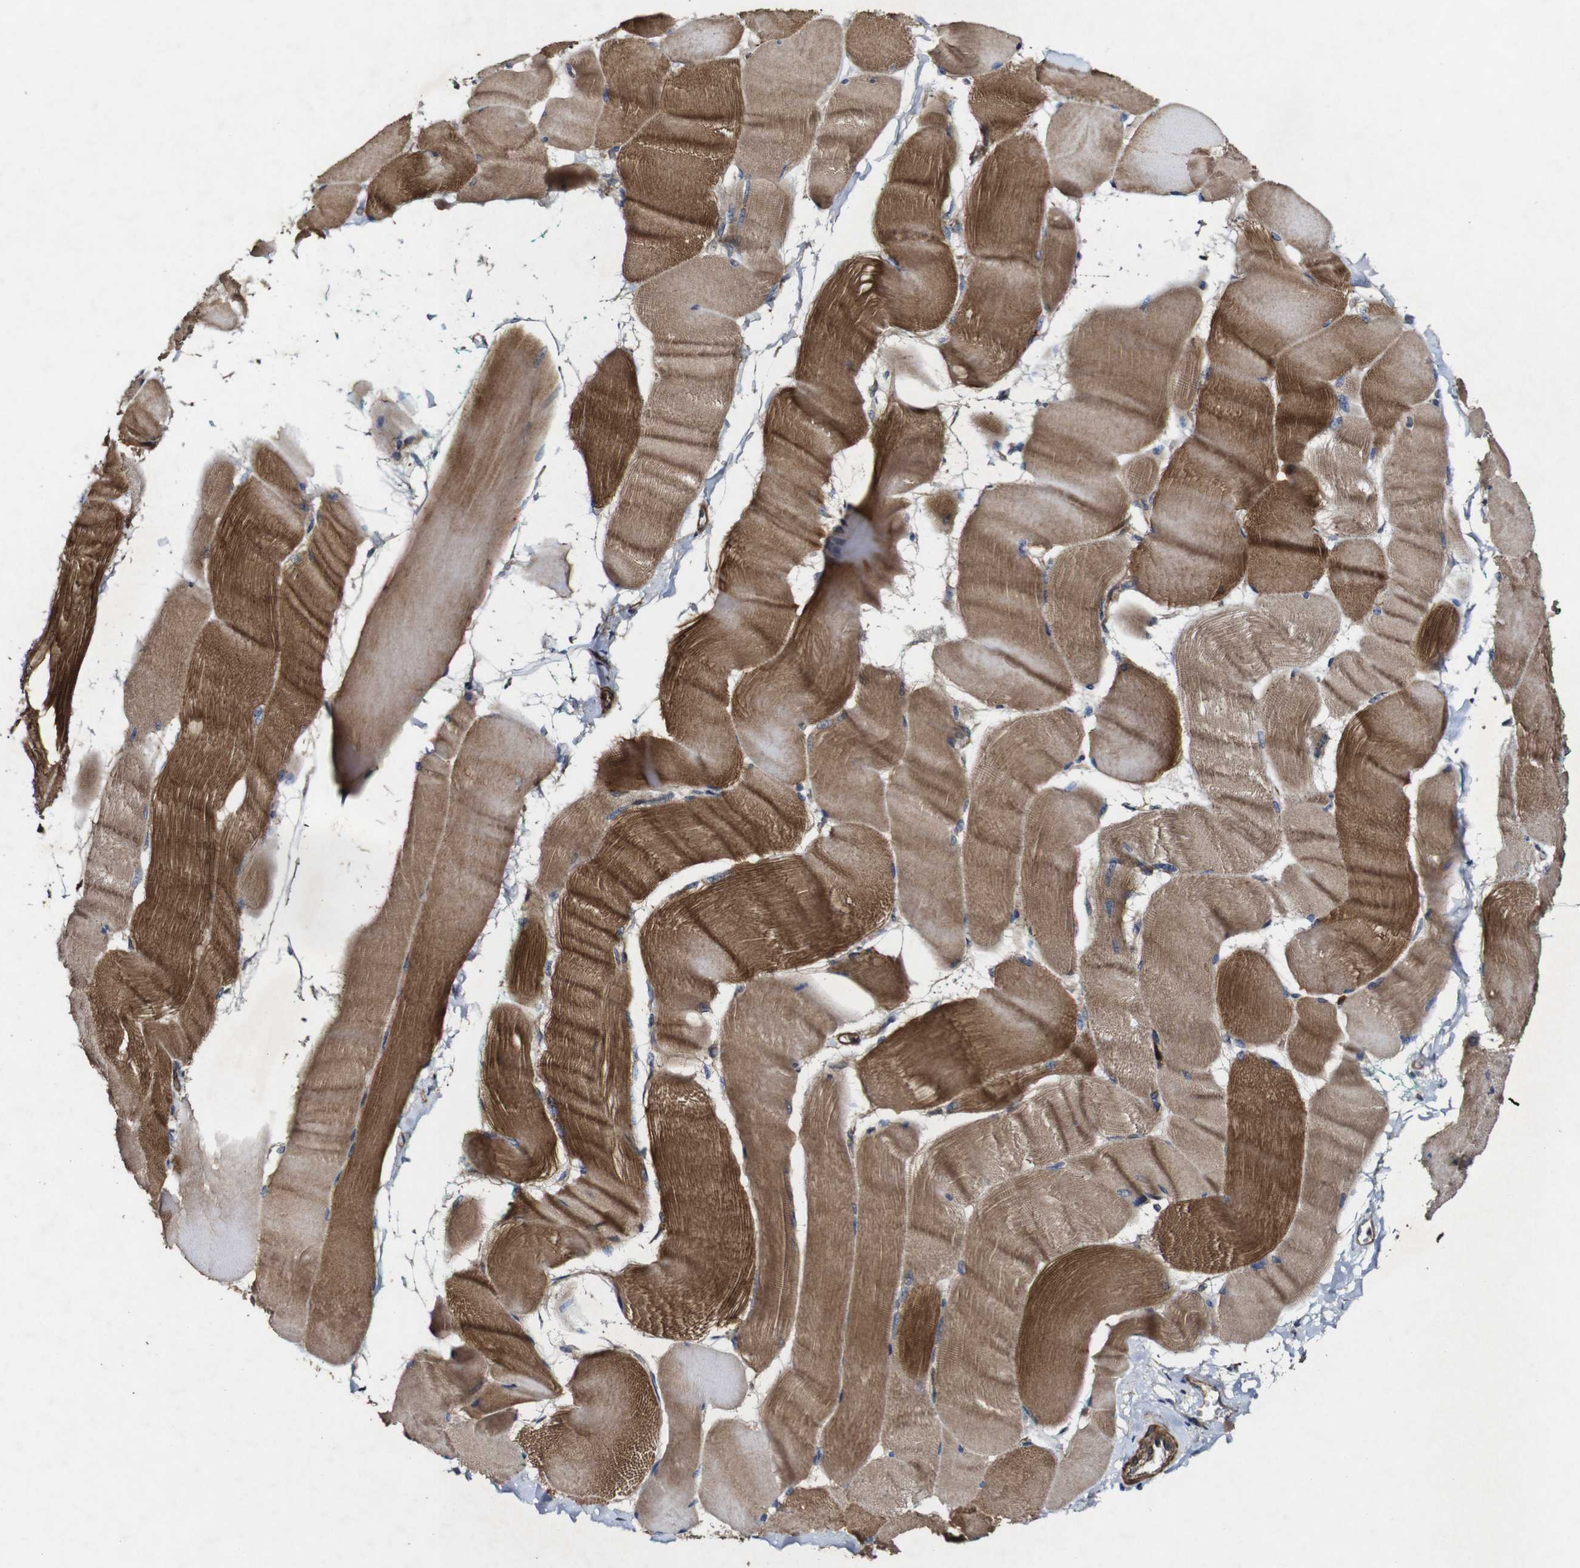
{"staining": {"intensity": "moderate", "quantity": ">75%", "location": "cytoplasmic/membranous"}, "tissue": "skeletal muscle", "cell_type": "Myocytes", "image_type": "normal", "snomed": [{"axis": "morphology", "description": "Normal tissue, NOS"}, {"axis": "morphology", "description": "Squamous cell carcinoma, NOS"}, {"axis": "topography", "description": "Skeletal muscle"}], "caption": "Immunohistochemical staining of unremarkable human skeletal muscle reveals moderate cytoplasmic/membranous protein expression in approximately >75% of myocytes.", "gene": "GSDME", "patient": {"sex": "male", "age": 51}}